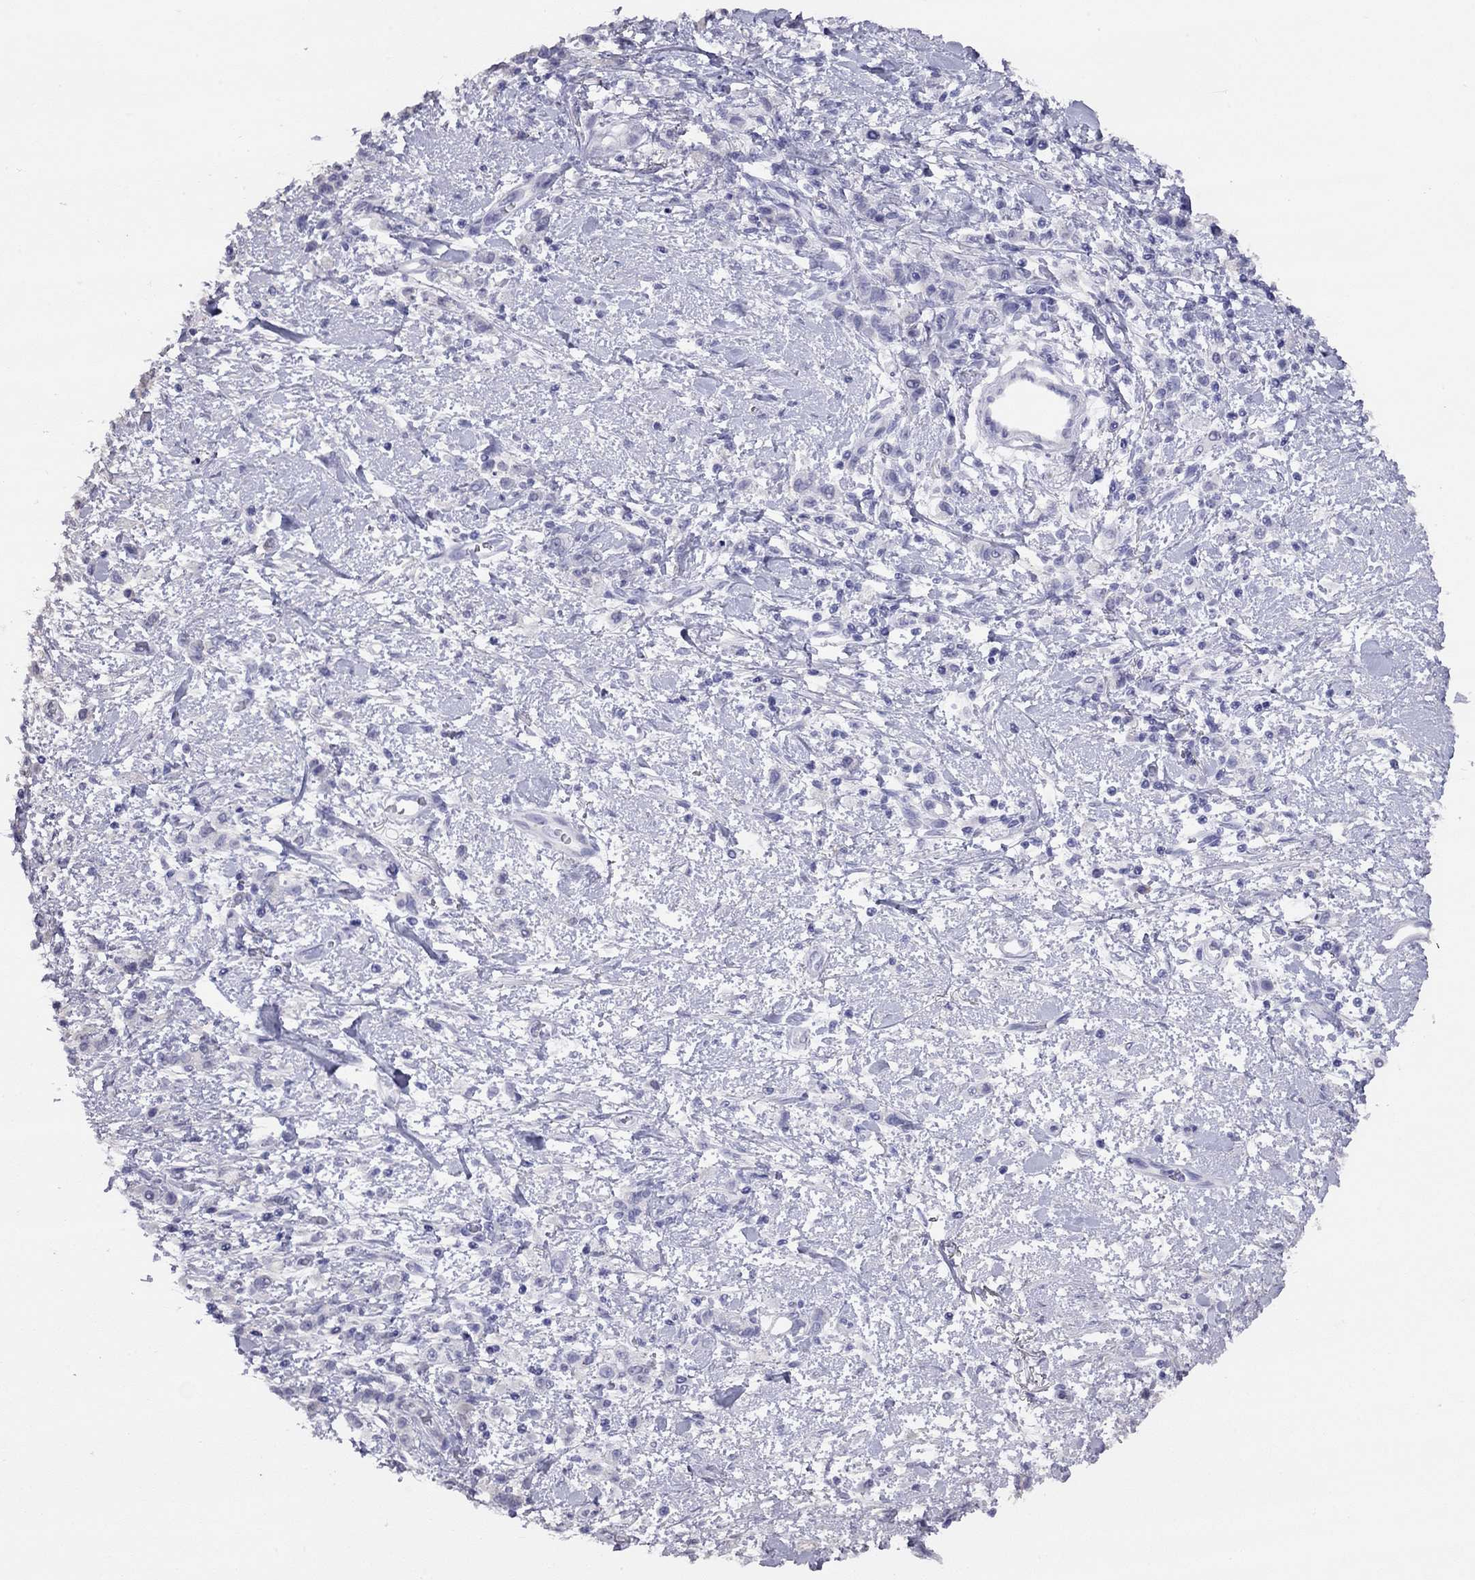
{"staining": {"intensity": "negative", "quantity": "none", "location": "none"}, "tissue": "stomach cancer", "cell_type": "Tumor cells", "image_type": "cancer", "snomed": [{"axis": "morphology", "description": "Adenocarcinoma, NOS"}, {"axis": "topography", "description": "Stomach"}], "caption": "High magnification brightfield microscopy of adenocarcinoma (stomach) stained with DAB (brown) and counterstained with hematoxylin (blue): tumor cells show no significant expression. (Stains: DAB IHC with hematoxylin counter stain, Microscopy: brightfield microscopy at high magnification).", "gene": "GRIA2", "patient": {"sex": "male", "age": 77}}